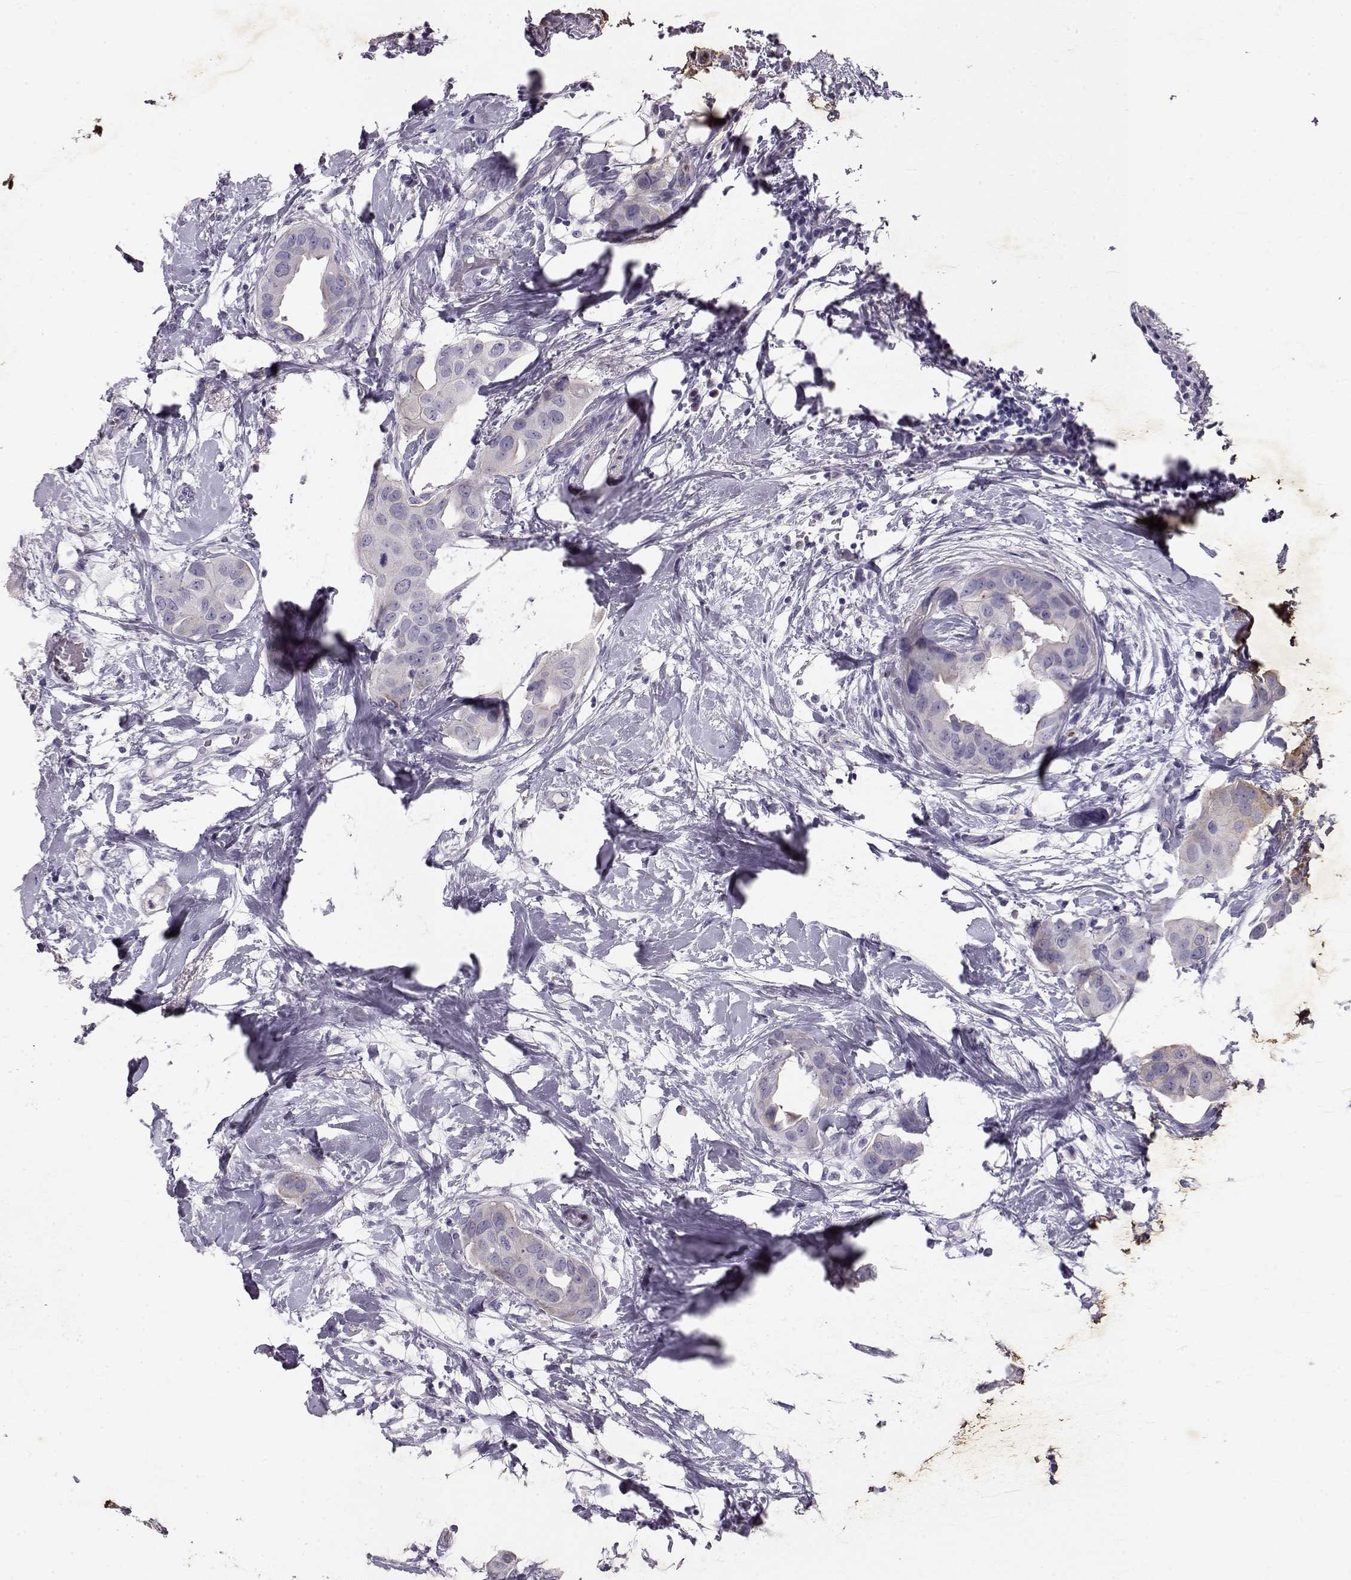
{"staining": {"intensity": "negative", "quantity": "none", "location": "none"}, "tissue": "breast cancer", "cell_type": "Tumor cells", "image_type": "cancer", "snomed": [{"axis": "morphology", "description": "Normal tissue, NOS"}, {"axis": "morphology", "description": "Duct carcinoma"}, {"axis": "topography", "description": "Breast"}], "caption": "An immunohistochemistry (IHC) image of breast cancer is shown. There is no staining in tumor cells of breast cancer.", "gene": "RD3", "patient": {"sex": "female", "age": 40}}